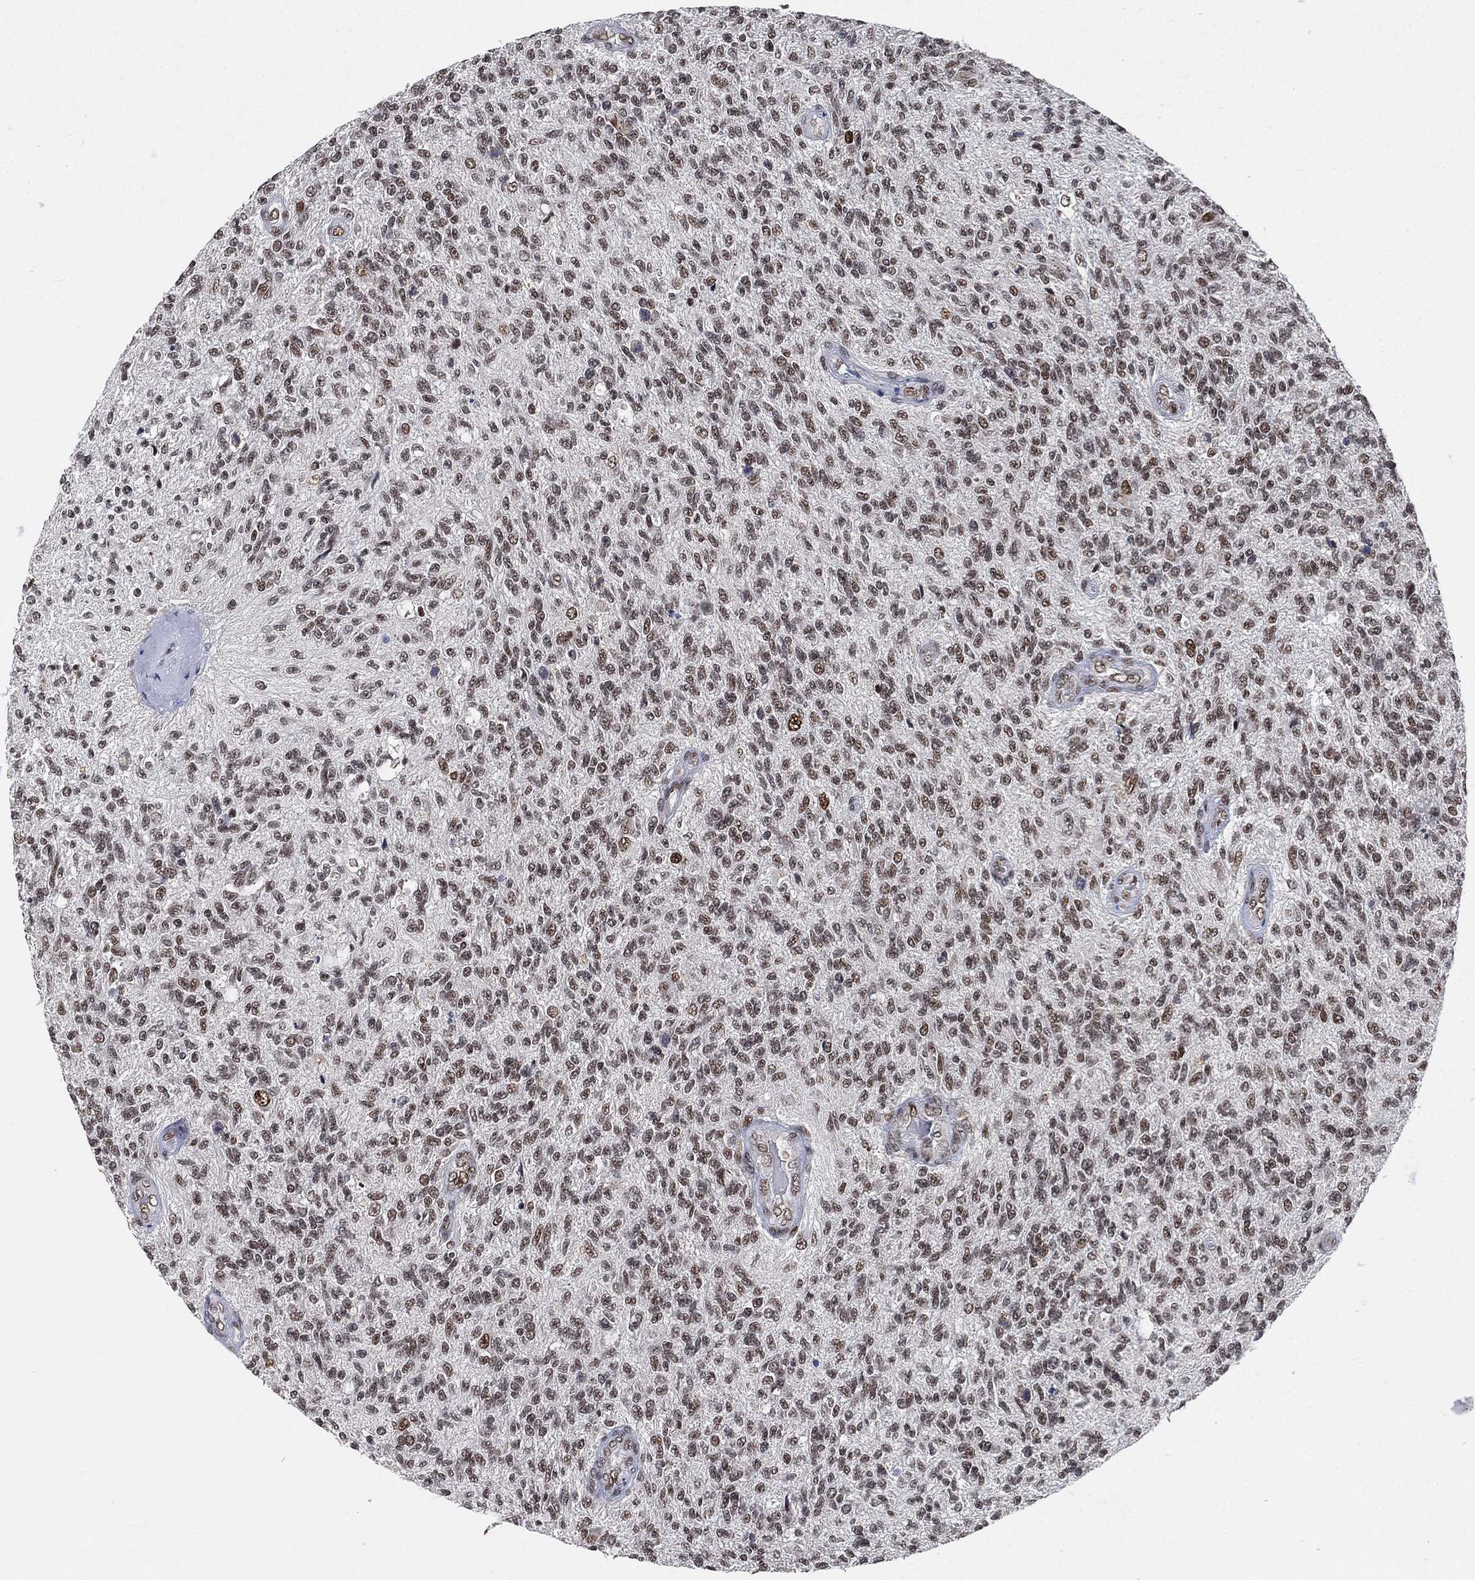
{"staining": {"intensity": "moderate", "quantity": ">75%", "location": "nuclear"}, "tissue": "glioma", "cell_type": "Tumor cells", "image_type": "cancer", "snomed": [{"axis": "morphology", "description": "Glioma, malignant, High grade"}, {"axis": "topography", "description": "Brain"}], "caption": "Glioma stained for a protein (brown) reveals moderate nuclear positive positivity in about >75% of tumor cells.", "gene": "YLPM1", "patient": {"sex": "male", "age": 56}}